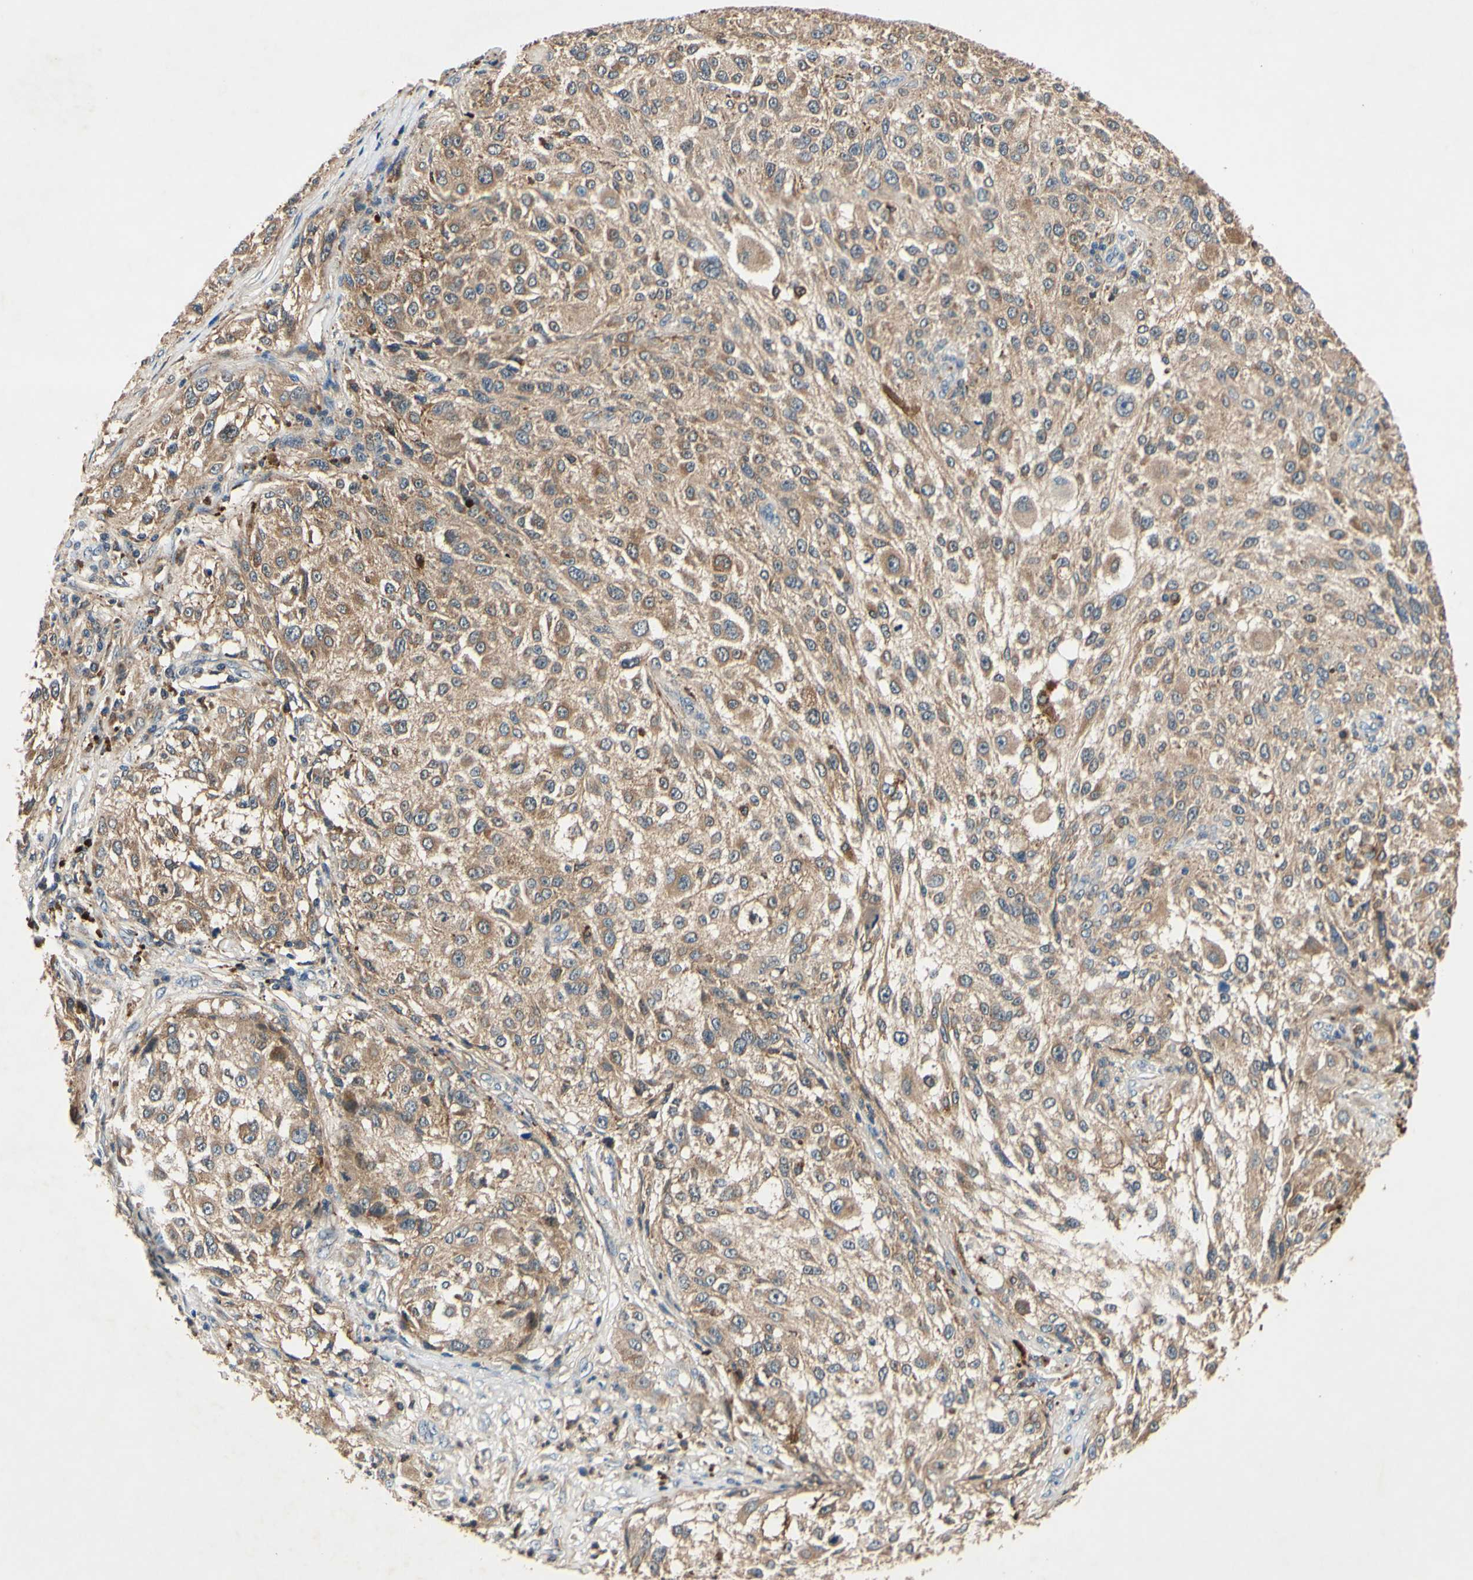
{"staining": {"intensity": "moderate", "quantity": ">75%", "location": "cytoplasmic/membranous"}, "tissue": "melanoma", "cell_type": "Tumor cells", "image_type": "cancer", "snomed": [{"axis": "morphology", "description": "Necrosis, NOS"}, {"axis": "morphology", "description": "Malignant melanoma, NOS"}, {"axis": "topography", "description": "Skin"}], "caption": "Malignant melanoma stained for a protein shows moderate cytoplasmic/membranous positivity in tumor cells.", "gene": "PLA2G4A", "patient": {"sex": "female", "age": 87}}